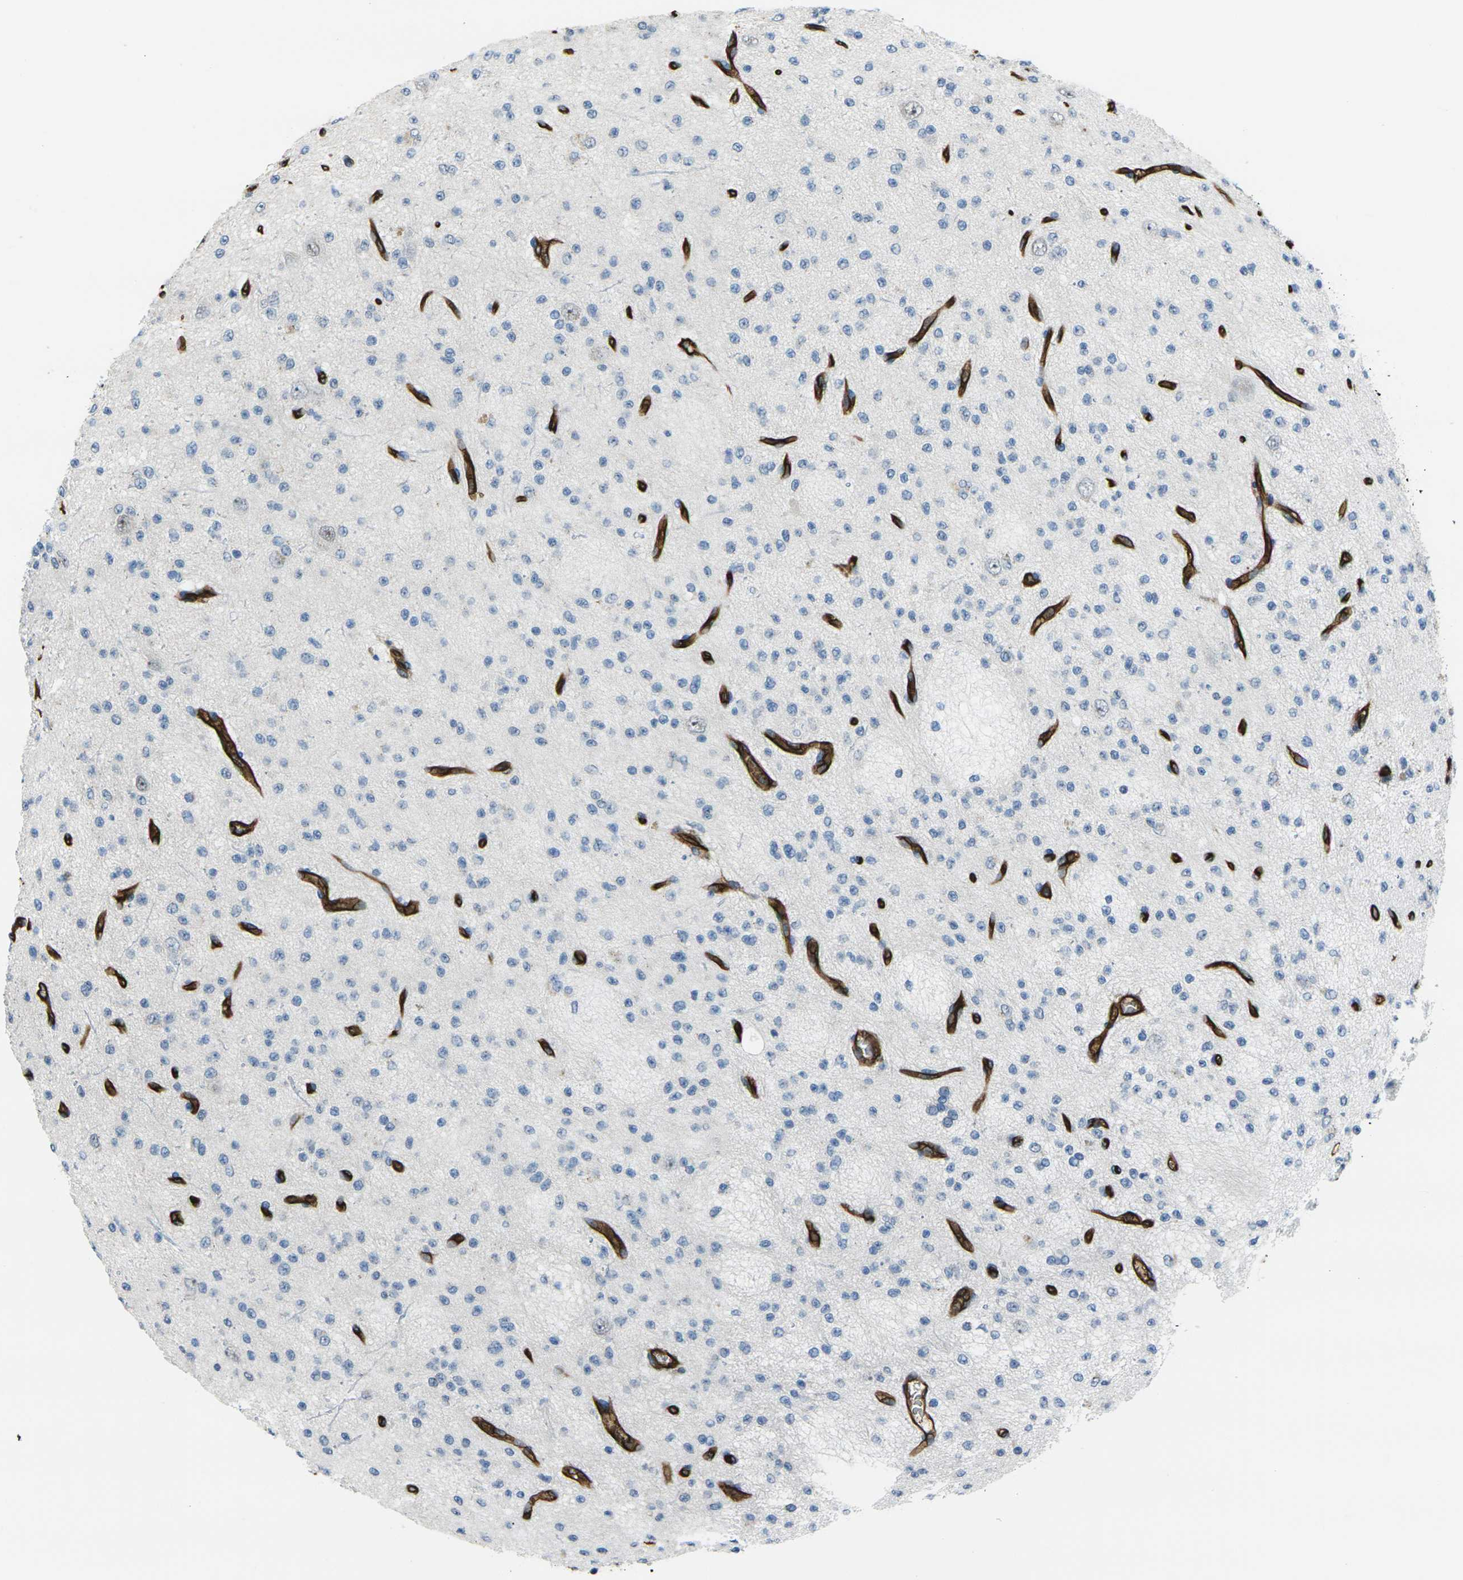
{"staining": {"intensity": "negative", "quantity": "none", "location": "none"}, "tissue": "glioma", "cell_type": "Tumor cells", "image_type": "cancer", "snomed": [{"axis": "morphology", "description": "Glioma, malignant, Low grade"}, {"axis": "topography", "description": "Brain"}], "caption": "Tumor cells show no significant positivity in malignant glioma (low-grade). (DAB (3,3'-diaminobenzidine) IHC with hematoxylin counter stain).", "gene": "HSPA12B", "patient": {"sex": "male", "age": 38}}